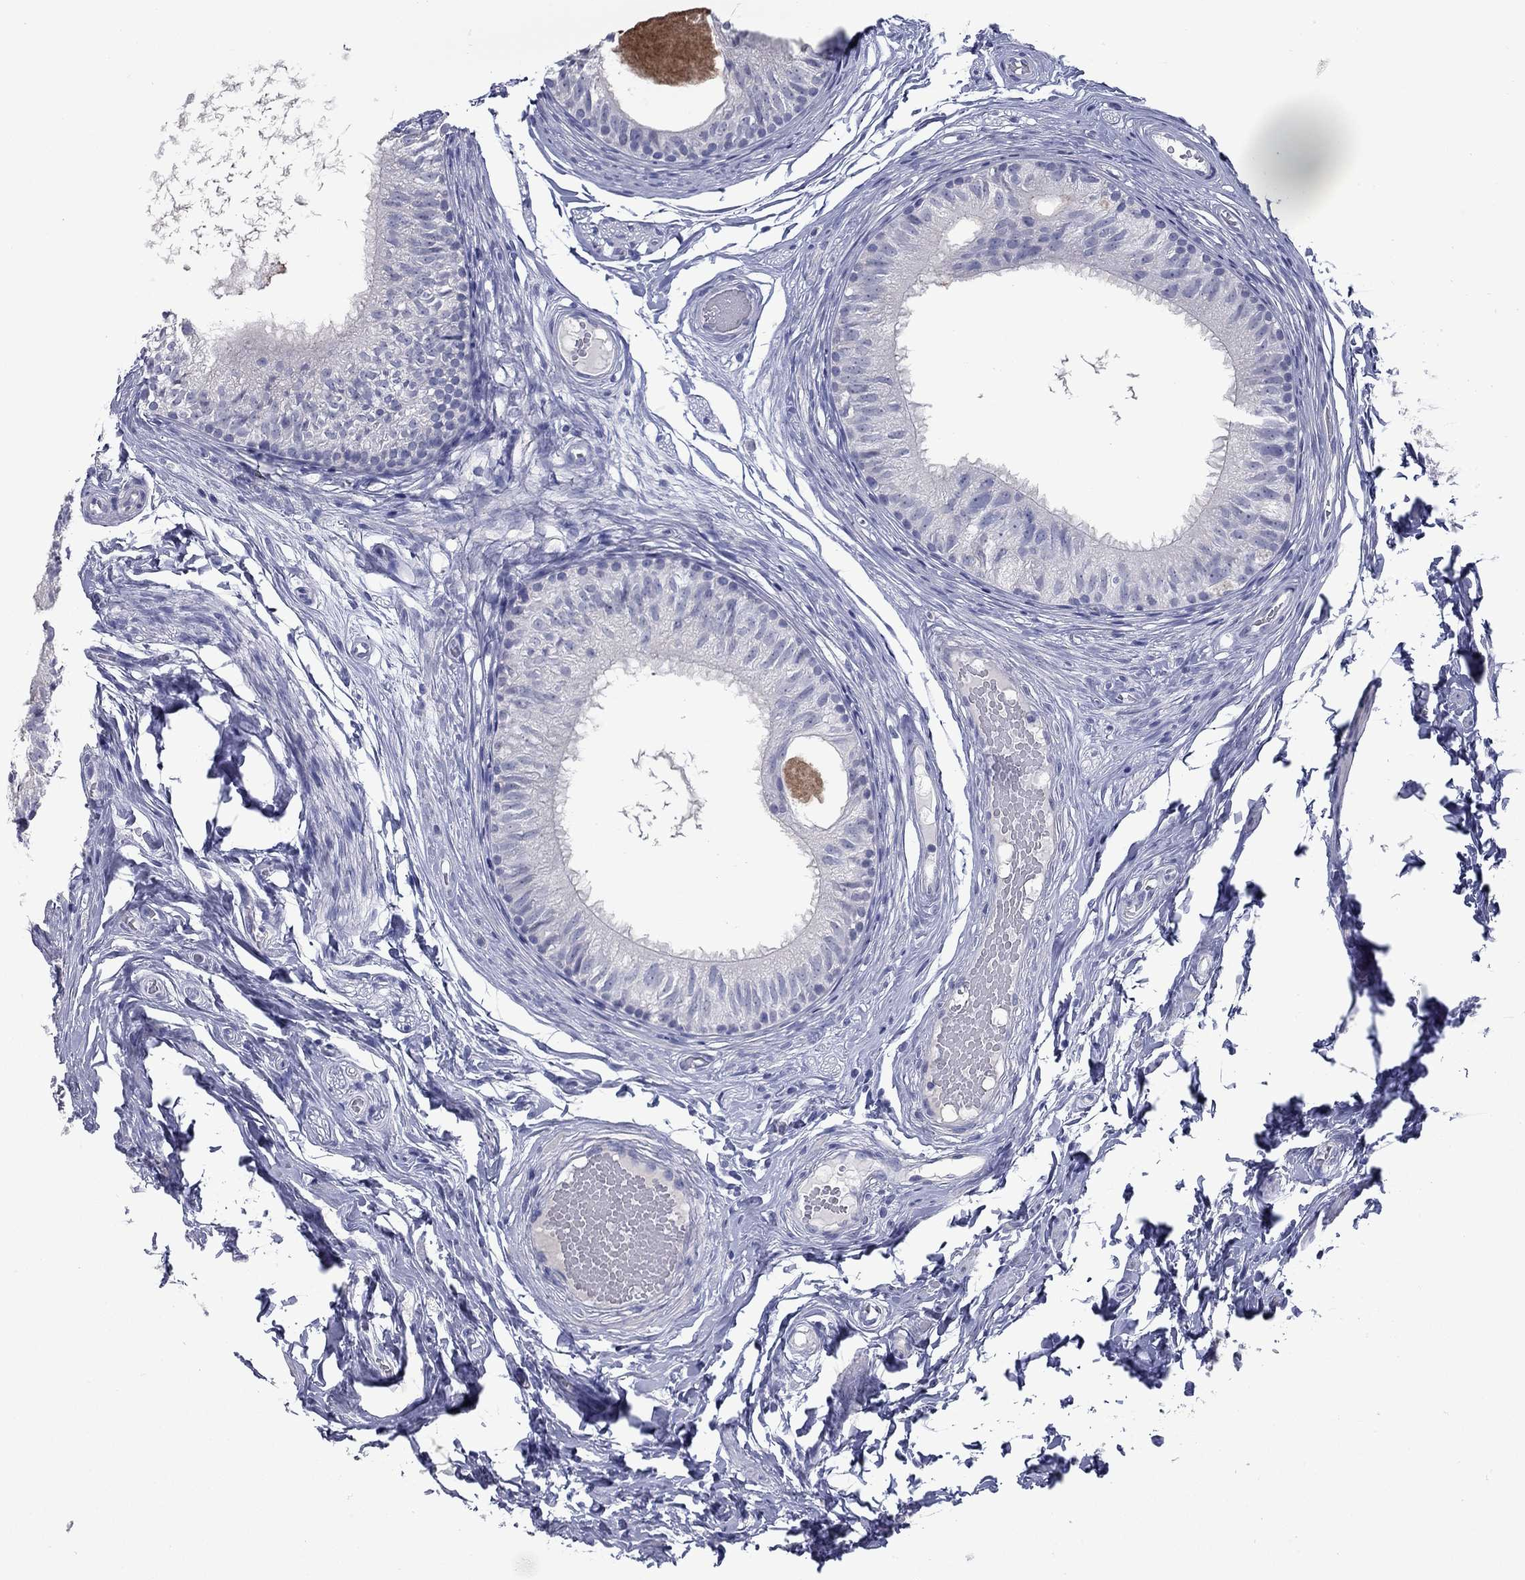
{"staining": {"intensity": "negative", "quantity": "none", "location": "none"}, "tissue": "epididymis", "cell_type": "Glandular cells", "image_type": "normal", "snomed": [{"axis": "morphology", "description": "Normal tissue, NOS"}, {"axis": "topography", "description": "Epididymis"}], "caption": "This is a photomicrograph of immunohistochemistry staining of unremarkable epididymis, which shows no expression in glandular cells.", "gene": "KIRREL2", "patient": {"sex": "male", "age": 29}}